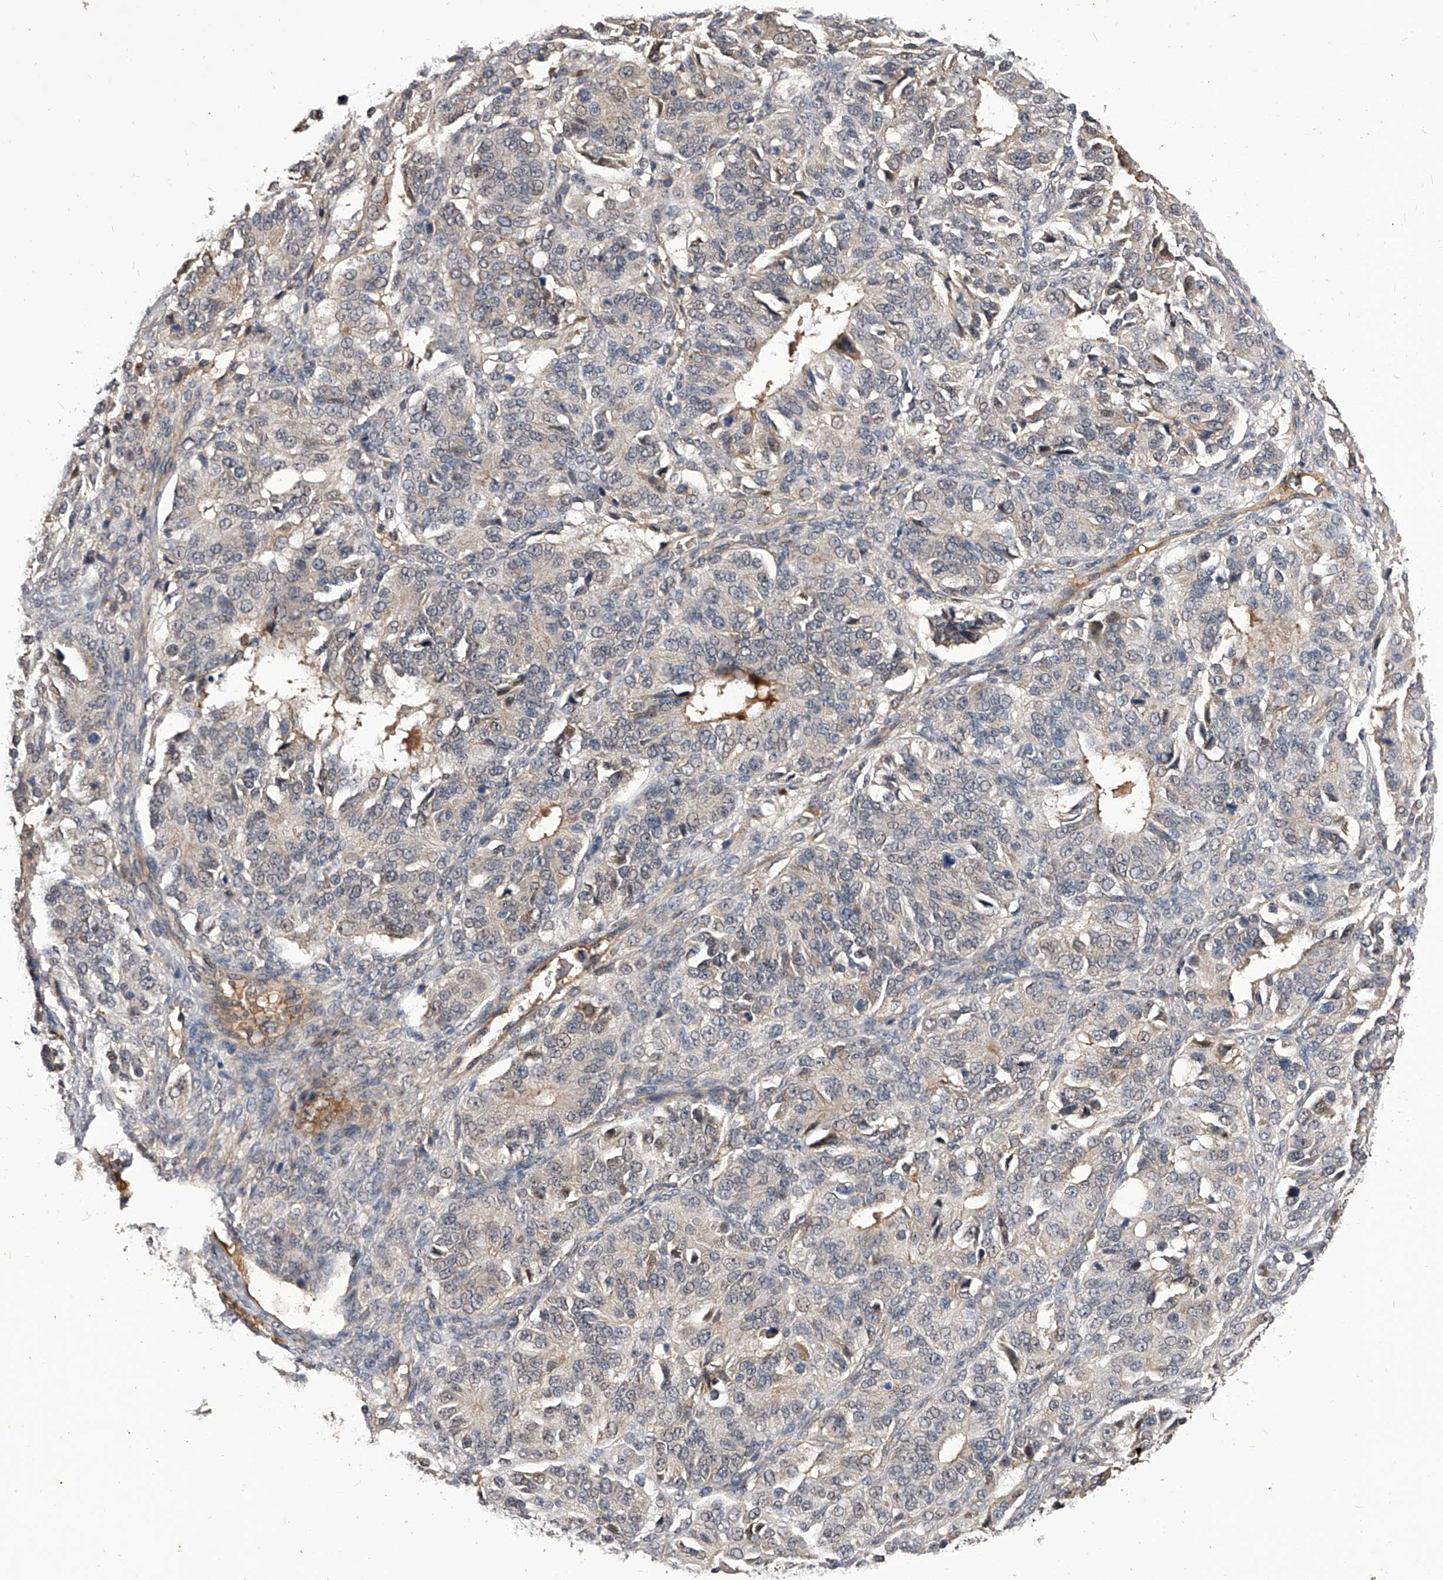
{"staining": {"intensity": "negative", "quantity": "none", "location": "none"}, "tissue": "ovarian cancer", "cell_type": "Tumor cells", "image_type": "cancer", "snomed": [{"axis": "morphology", "description": "Carcinoma, endometroid"}, {"axis": "topography", "description": "Ovary"}], "caption": "The image reveals no staining of tumor cells in endometroid carcinoma (ovarian). The staining is performed using DAB (3,3'-diaminobenzidine) brown chromogen with nuclei counter-stained in using hematoxylin.", "gene": "CFAP410", "patient": {"sex": "female", "age": 51}}